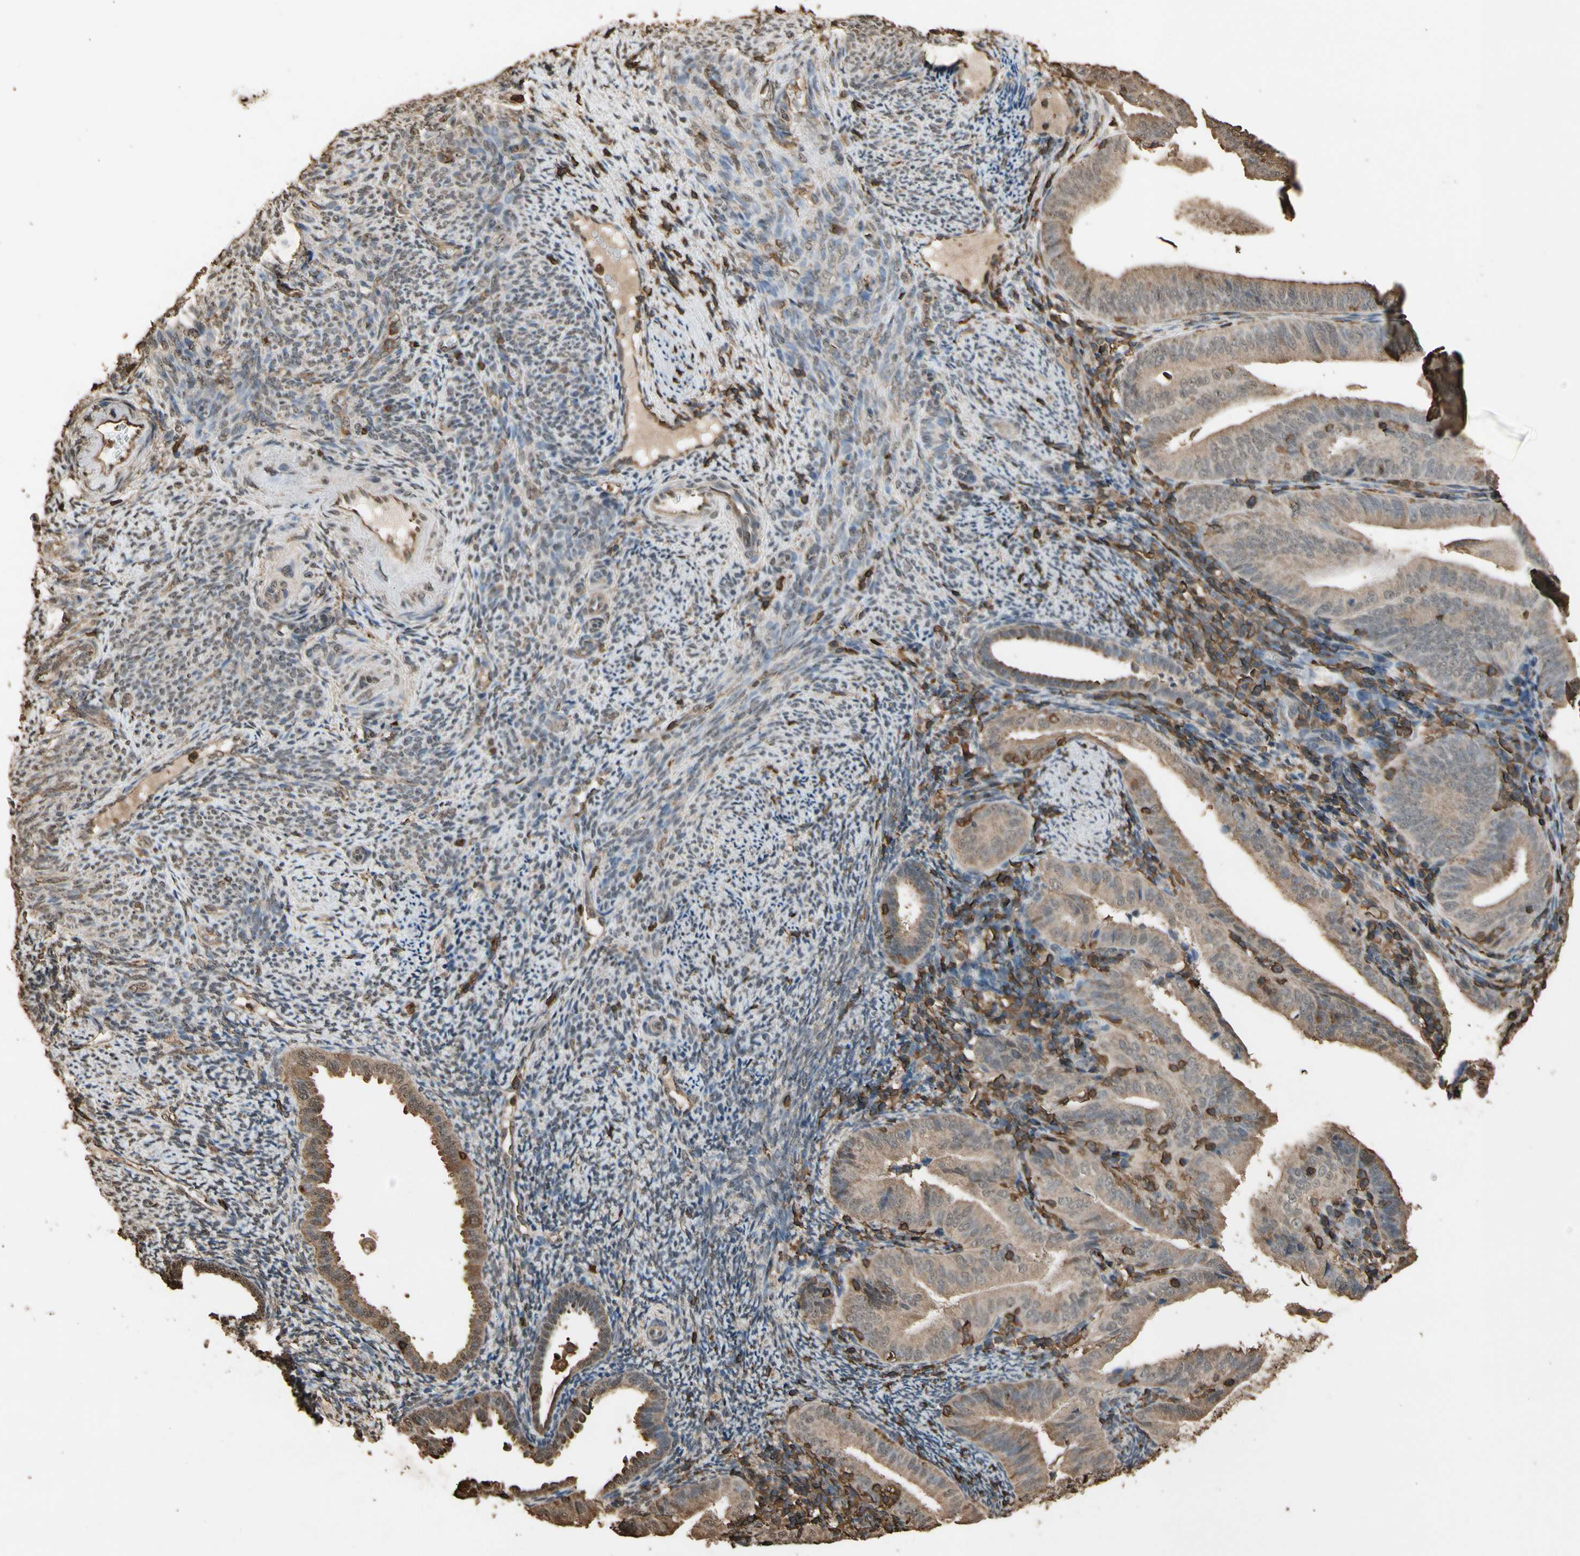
{"staining": {"intensity": "weak", "quantity": ">75%", "location": "cytoplasmic/membranous,nuclear"}, "tissue": "endometrial cancer", "cell_type": "Tumor cells", "image_type": "cancer", "snomed": [{"axis": "morphology", "description": "Adenocarcinoma, NOS"}, {"axis": "topography", "description": "Endometrium"}], "caption": "Immunohistochemistry (IHC) micrograph of endometrial cancer (adenocarcinoma) stained for a protein (brown), which displays low levels of weak cytoplasmic/membranous and nuclear staining in about >75% of tumor cells.", "gene": "TNFSF13B", "patient": {"sex": "female", "age": 58}}